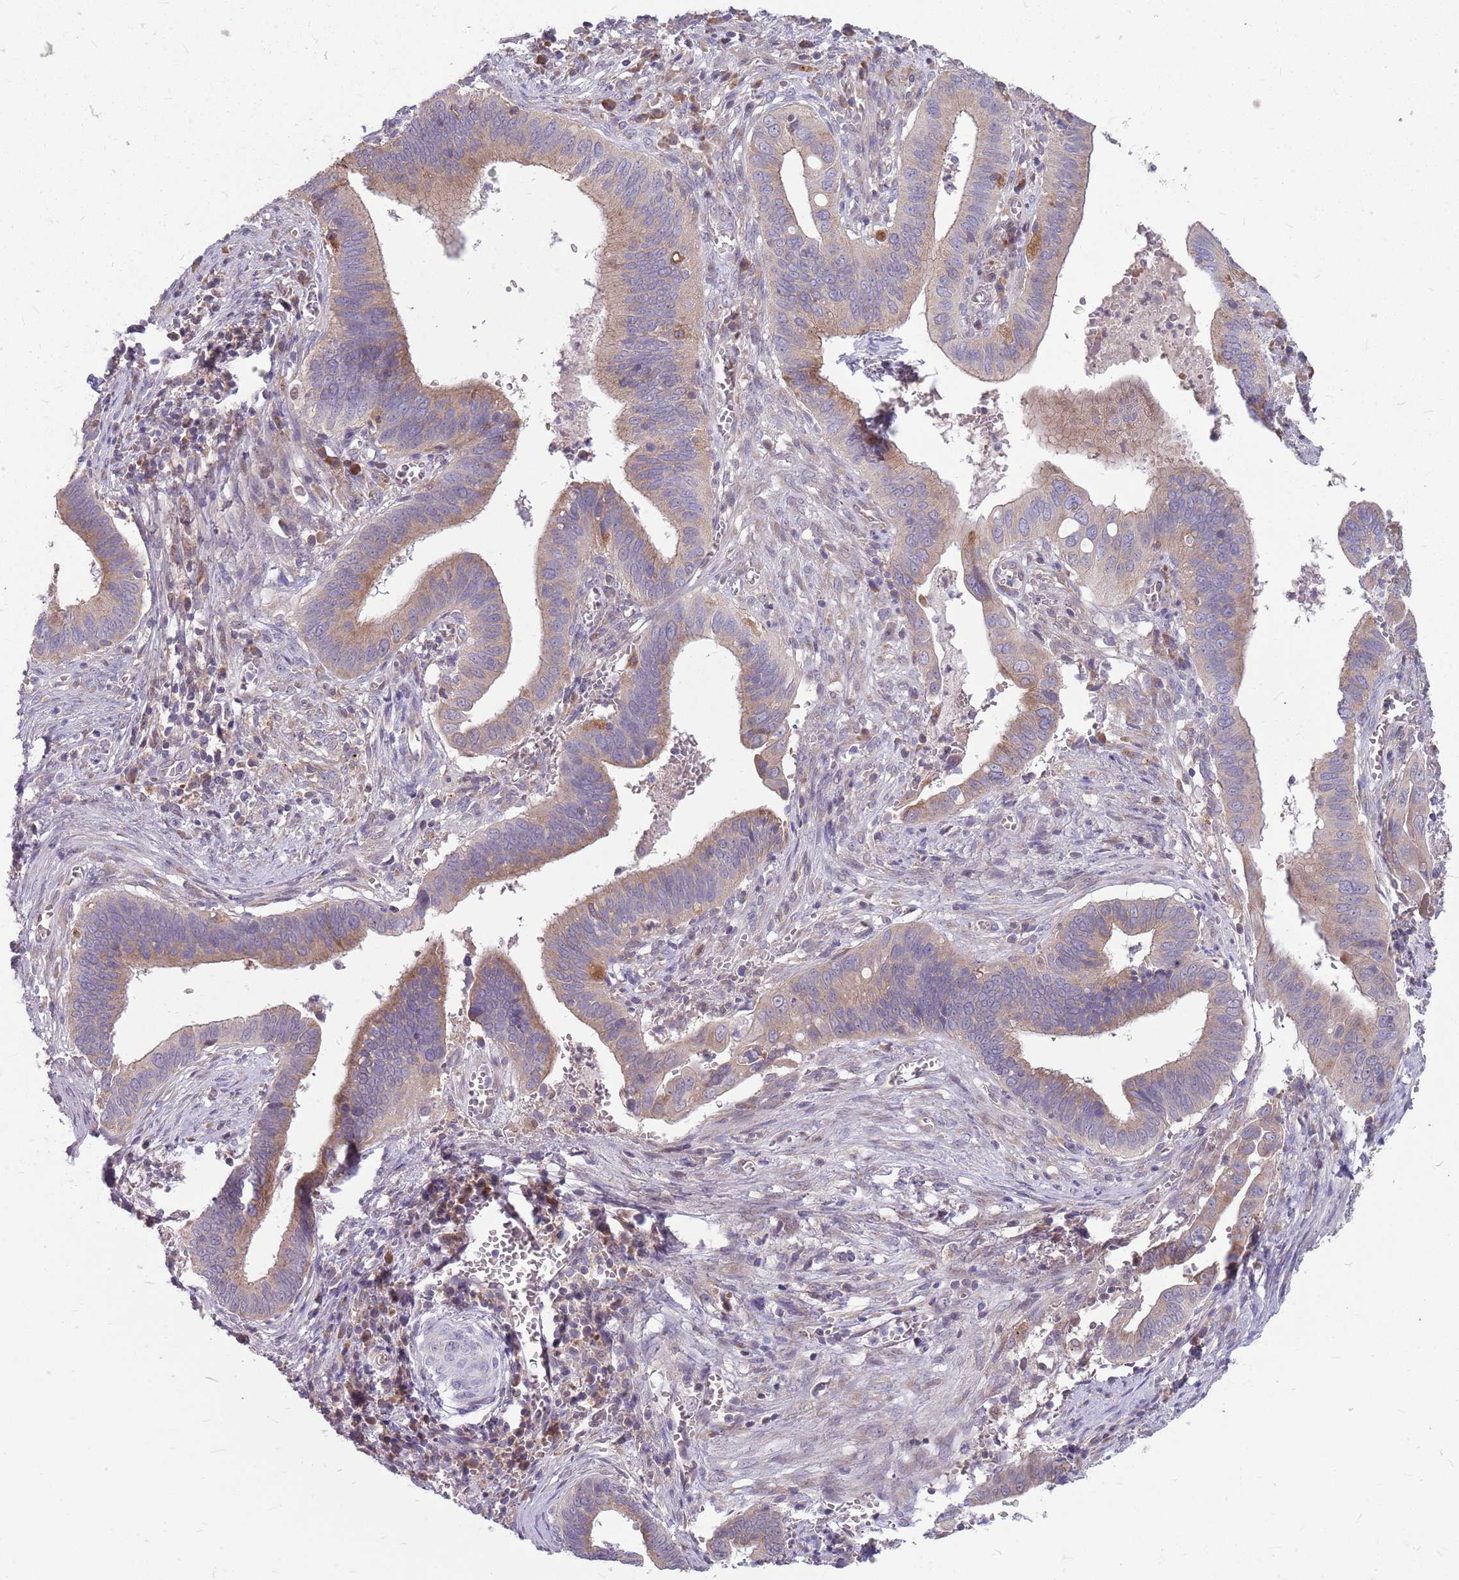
{"staining": {"intensity": "moderate", "quantity": "25%-75%", "location": "cytoplasmic/membranous"}, "tissue": "cervical cancer", "cell_type": "Tumor cells", "image_type": "cancer", "snomed": [{"axis": "morphology", "description": "Adenocarcinoma, NOS"}, {"axis": "topography", "description": "Cervix"}], "caption": "Tumor cells exhibit medium levels of moderate cytoplasmic/membranous staining in about 25%-75% of cells in cervical cancer.", "gene": "PPP1R27", "patient": {"sex": "female", "age": 42}}